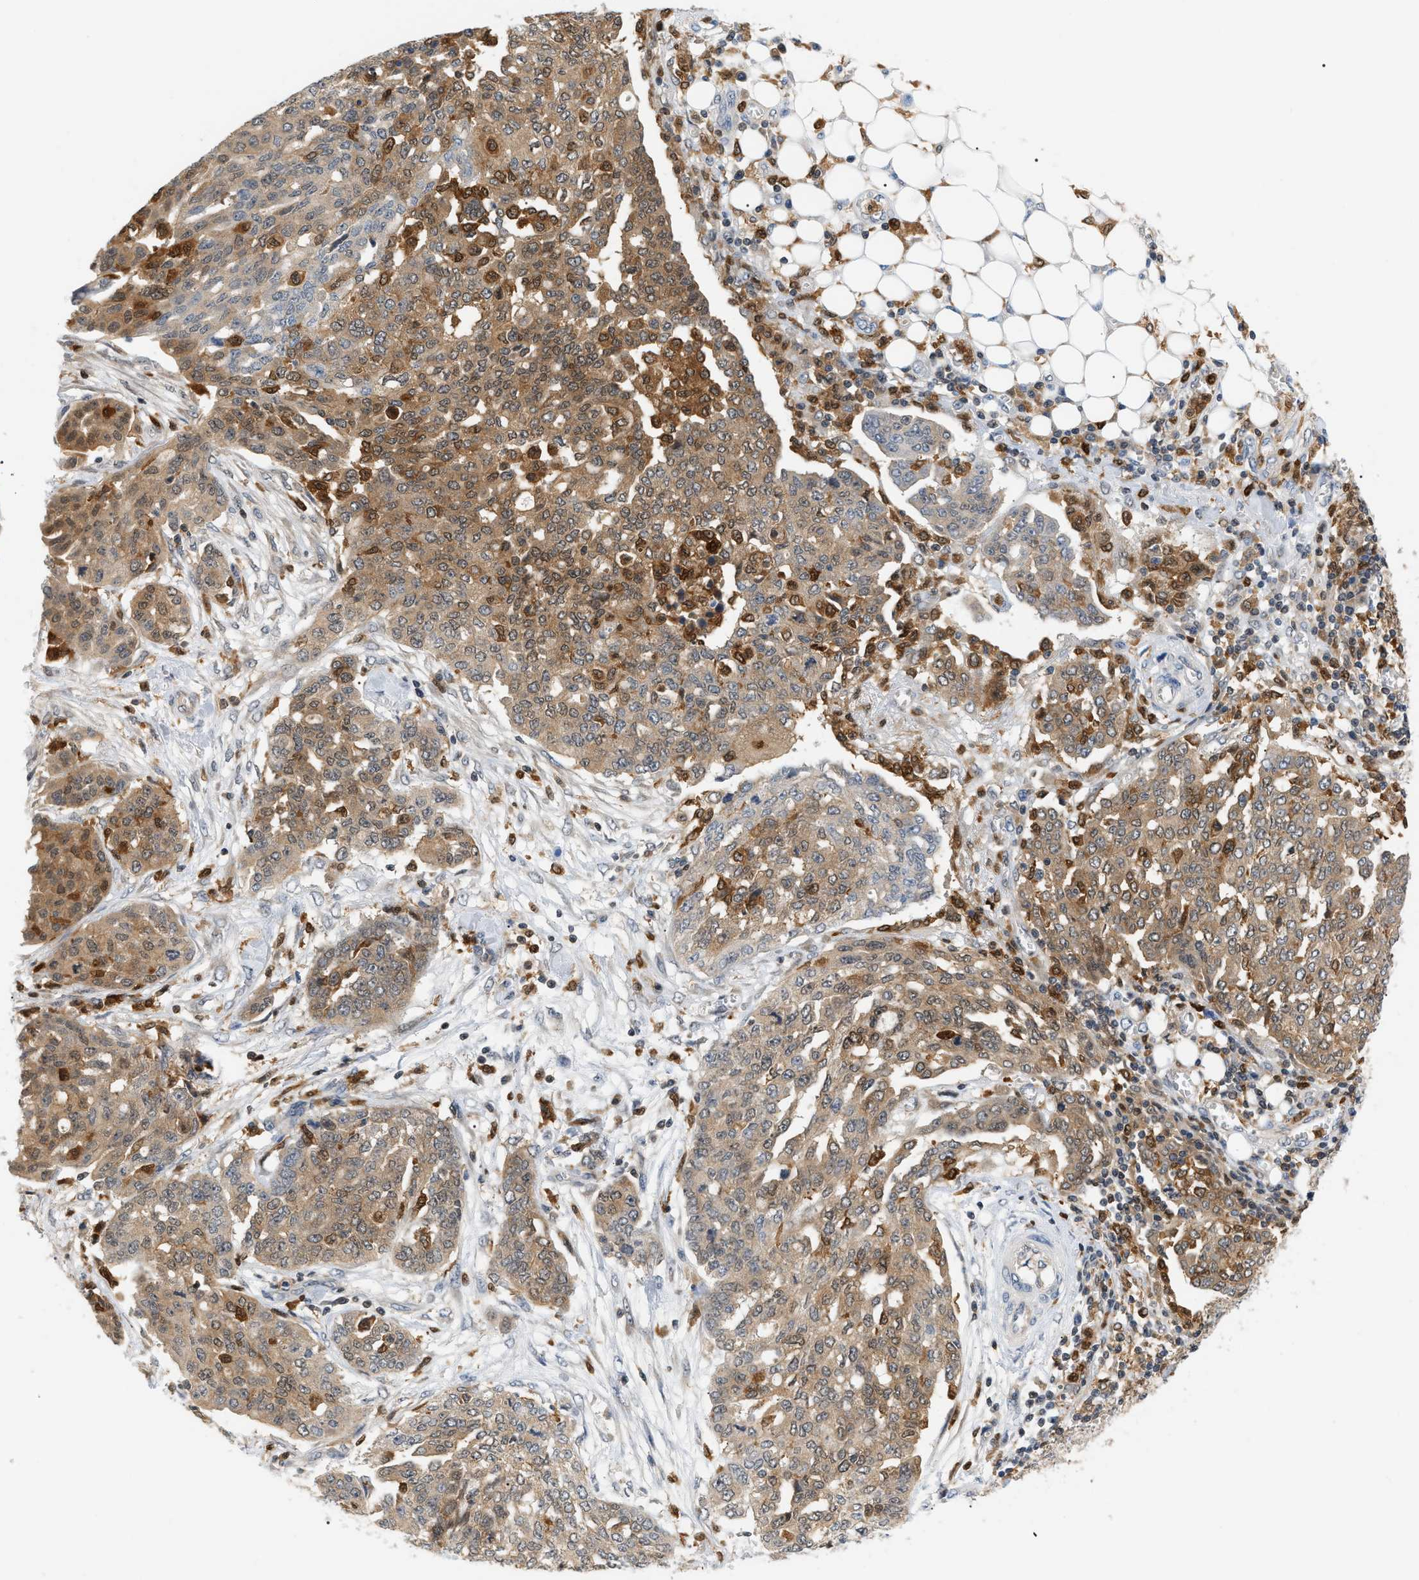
{"staining": {"intensity": "moderate", "quantity": ">75%", "location": "cytoplasmic/membranous"}, "tissue": "ovarian cancer", "cell_type": "Tumor cells", "image_type": "cancer", "snomed": [{"axis": "morphology", "description": "Cystadenocarcinoma, serous, NOS"}, {"axis": "topography", "description": "Soft tissue"}, {"axis": "topography", "description": "Ovary"}], "caption": "Immunohistochemical staining of serous cystadenocarcinoma (ovarian) displays medium levels of moderate cytoplasmic/membranous protein positivity in about >75% of tumor cells.", "gene": "PYCARD", "patient": {"sex": "female", "age": 57}}